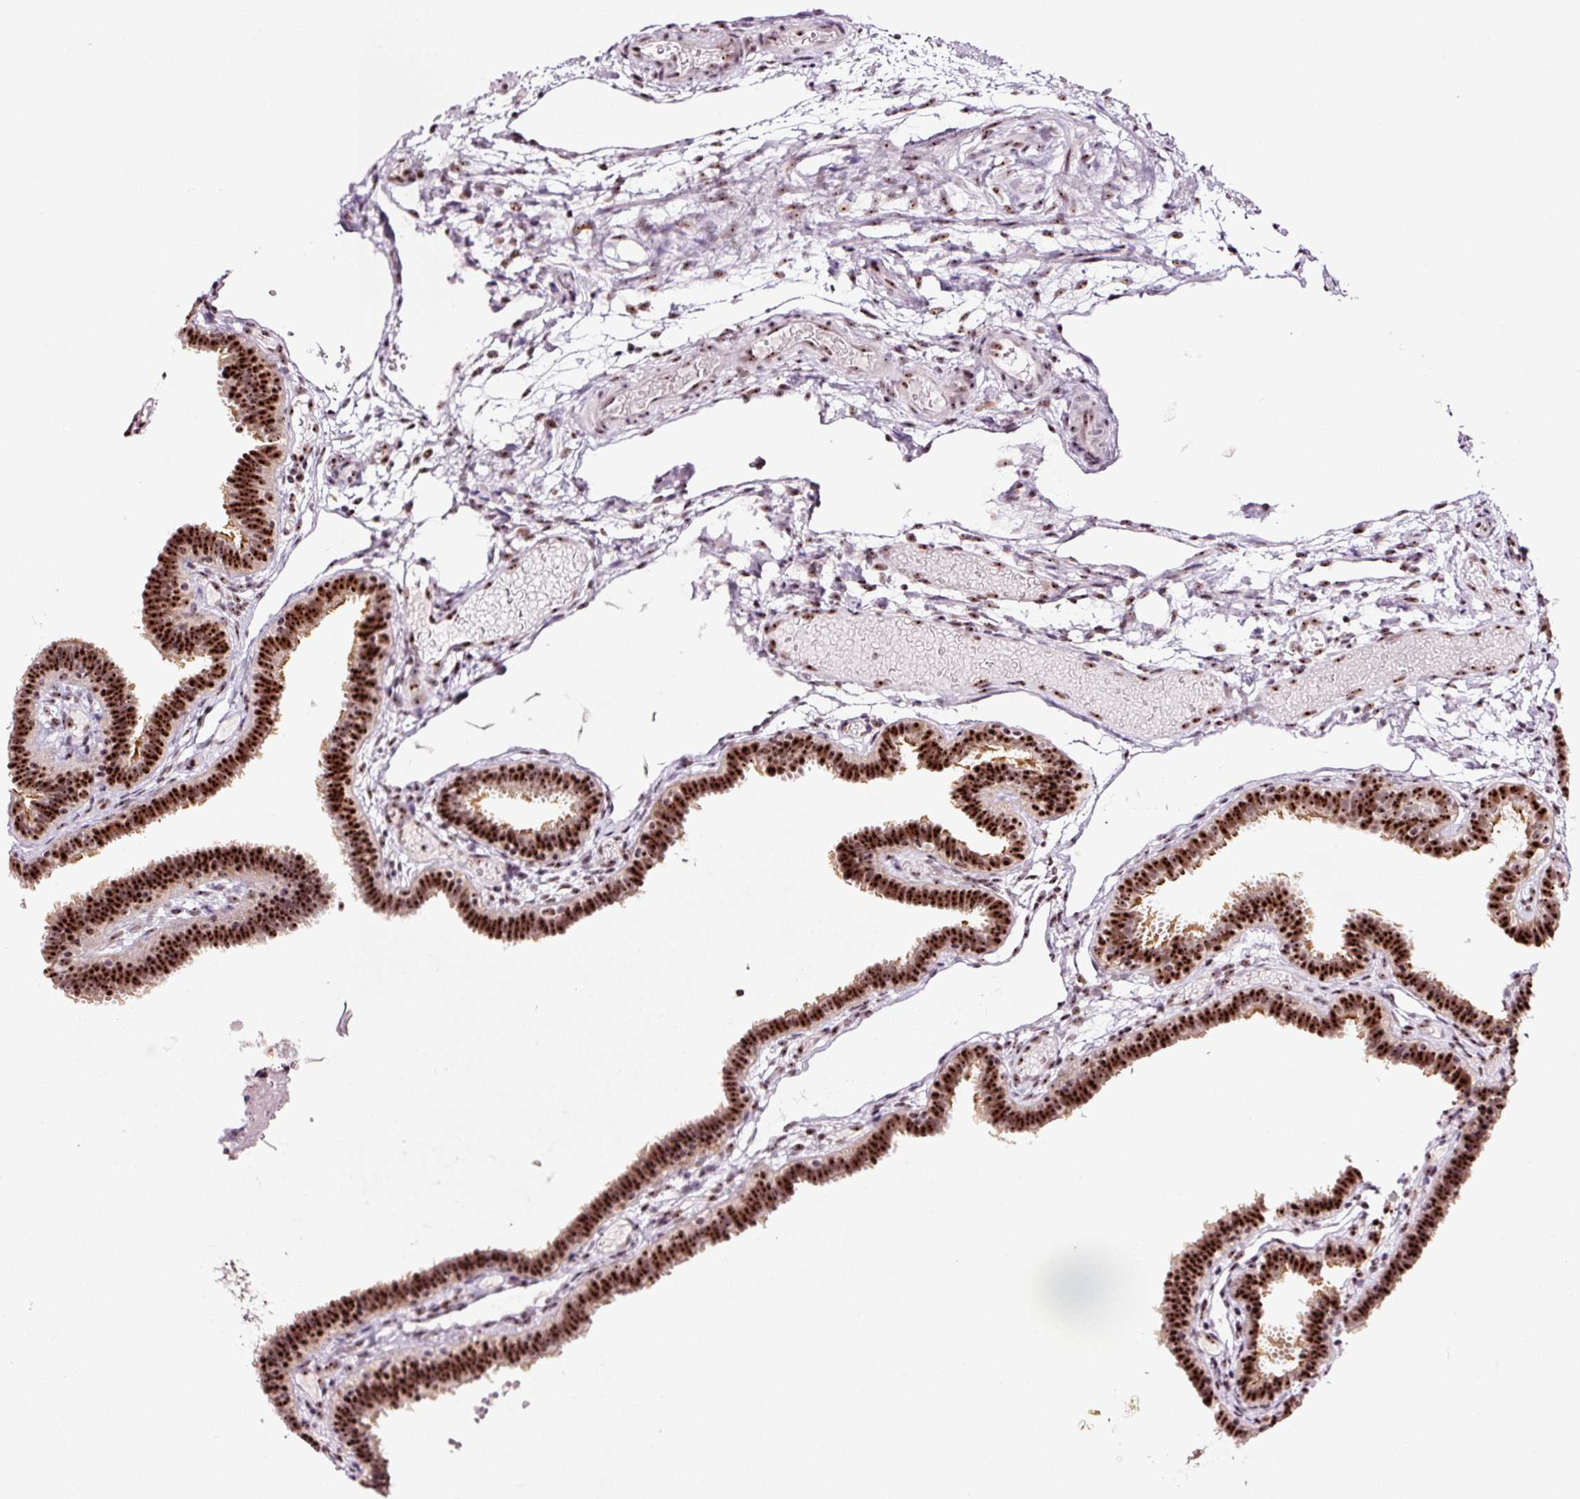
{"staining": {"intensity": "strong", "quantity": ">75%", "location": "cytoplasmic/membranous,nuclear"}, "tissue": "fallopian tube", "cell_type": "Glandular cells", "image_type": "normal", "snomed": [{"axis": "morphology", "description": "Normal tissue, NOS"}, {"axis": "topography", "description": "Fallopian tube"}], "caption": "Protein expression analysis of normal fallopian tube demonstrates strong cytoplasmic/membranous,nuclear positivity in about >75% of glandular cells.", "gene": "GNL3", "patient": {"sex": "female", "age": 37}}